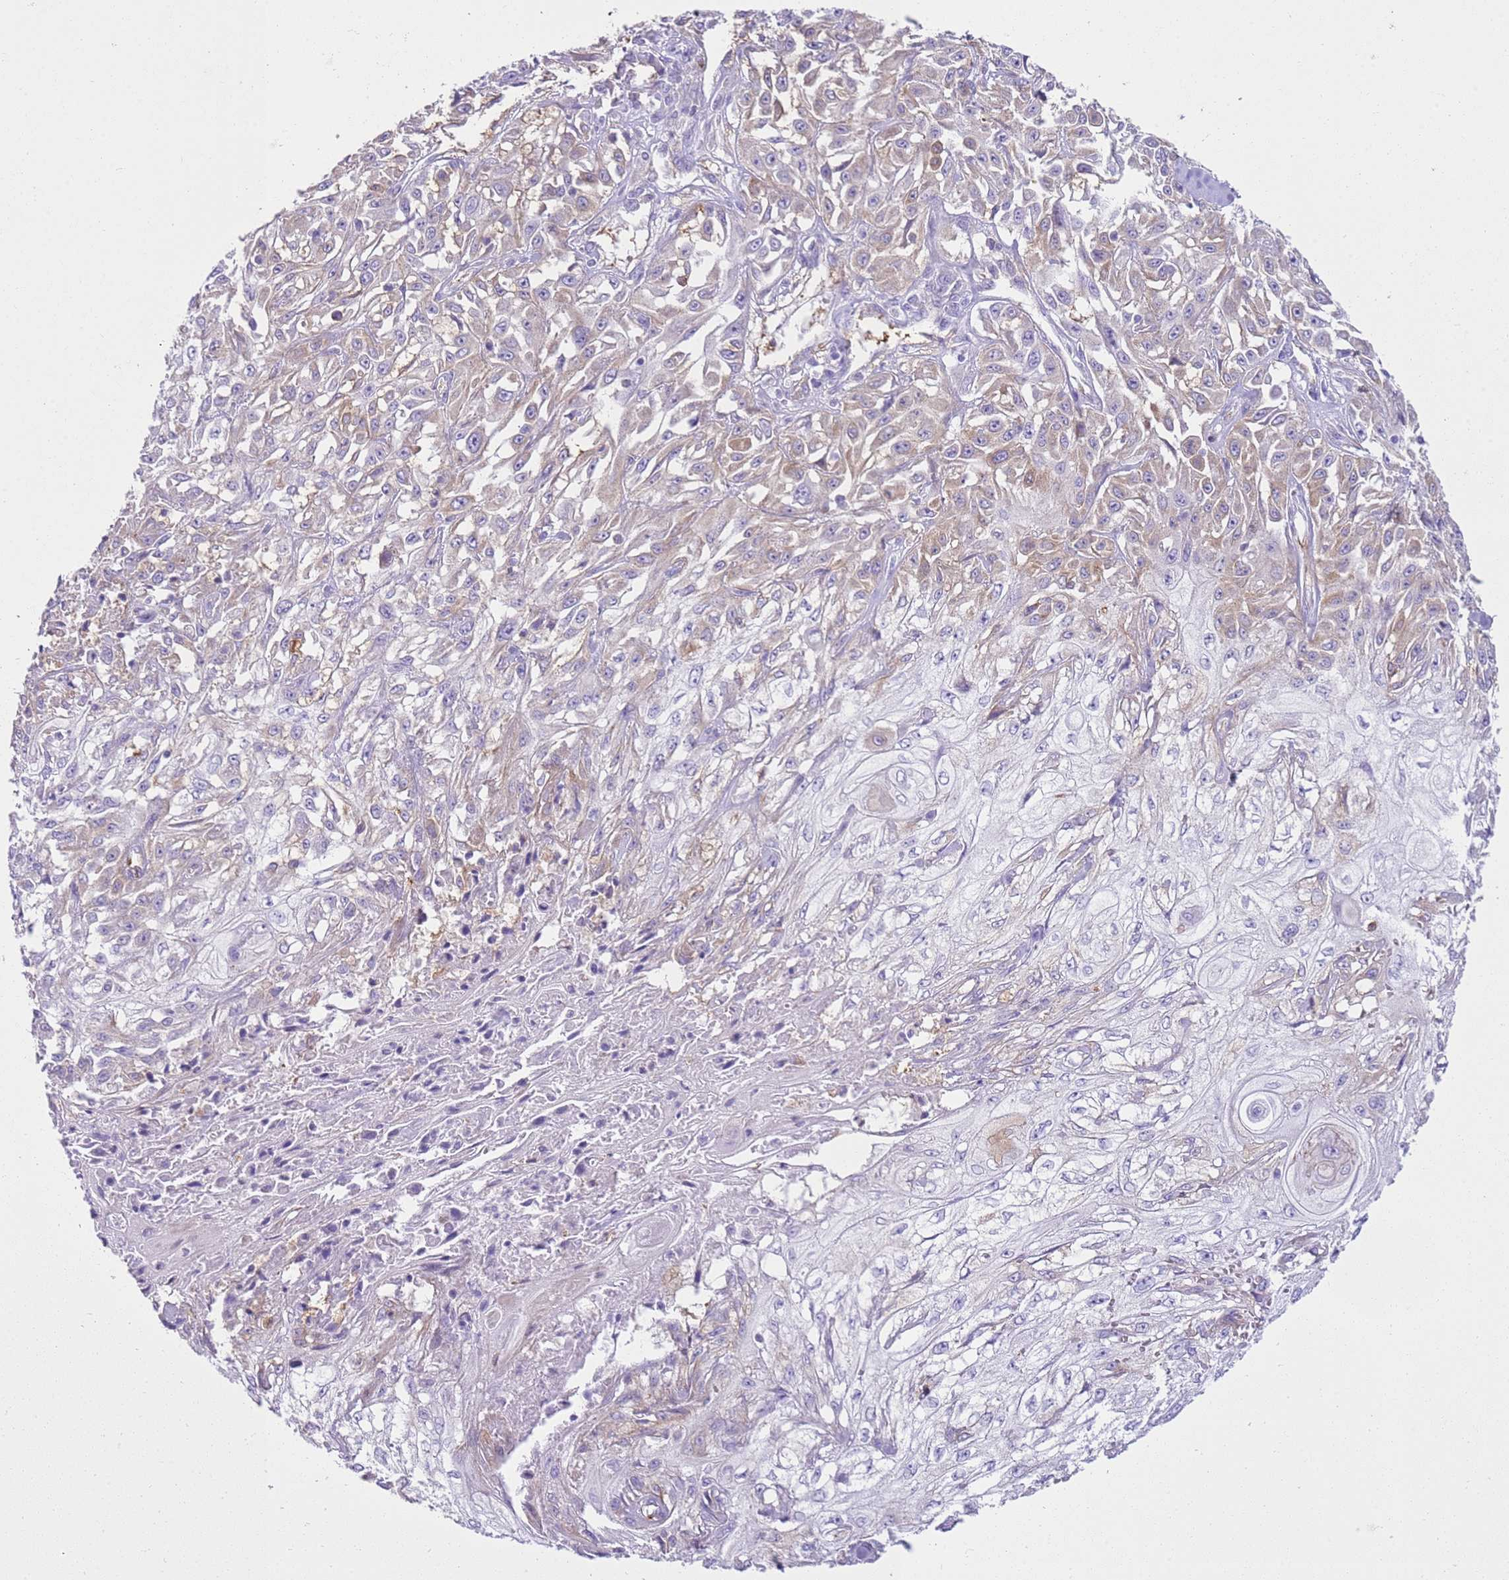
{"staining": {"intensity": "weak", "quantity": "<25%", "location": "cytoplasmic/membranous"}, "tissue": "skin cancer", "cell_type": "Tumor cells", "image_type": "cancer", "snomed": [{"axis": "morphology", "description": "Squamous cell carcinoma, NOS"}, {"axis": "morphology", "description": "Squamous cell carcinoma, metastatic, NOS"}, {"axis": "topography", "description": "Skin"}, {"axis": "topography", "description": "Lymph node"}], "caption": "Micrograph shows no significant protein expression in tumor cells of skin cancer.", "gene": "SNX21", "patient": {"sex": "male", "age": 75}}